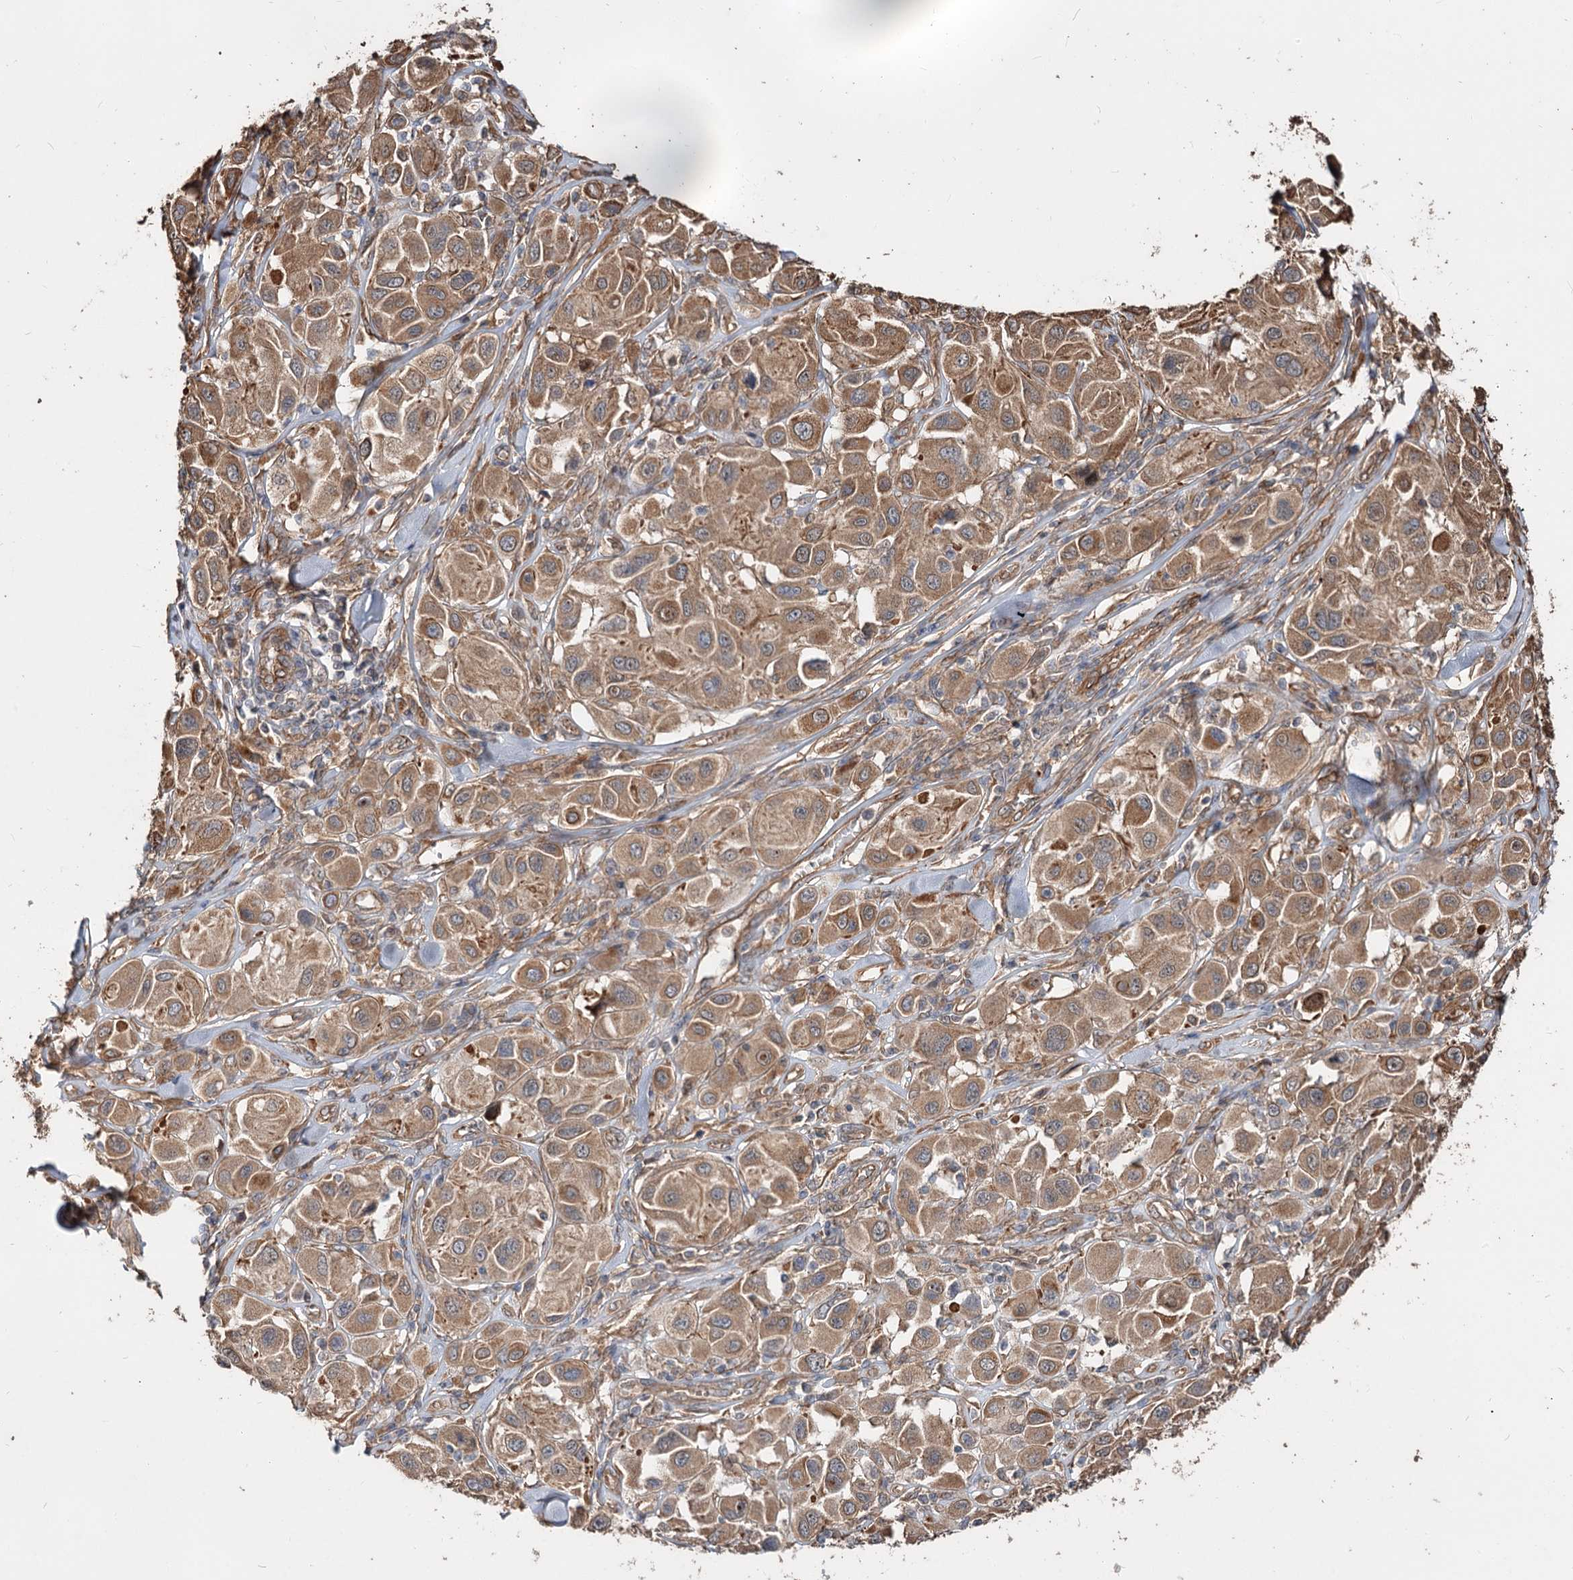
{"staining": {"intensity": "moderate", "quantity": ">75%", "location": "cytoplasmic/membranous"}, "tissue": "melanoma", "cell_type": "Tumor cells", "image_type": "cancer", "snomed": [{"axis": "morphology", "description": "Malignant melanoma, Metastatic site"}, {"axis": "topography", "description": "Skin"}], "caption": "Protein staining exhibits moderate cytoplasmic/membranous staining in about >75% of tumor cells in melanoma. (DAB (3,3'-diaminobenzidine) = brown stain, brightfield microscopy at high magnification).", "gene": "SPART", "patient": {"sex": "male", "age": 41}}